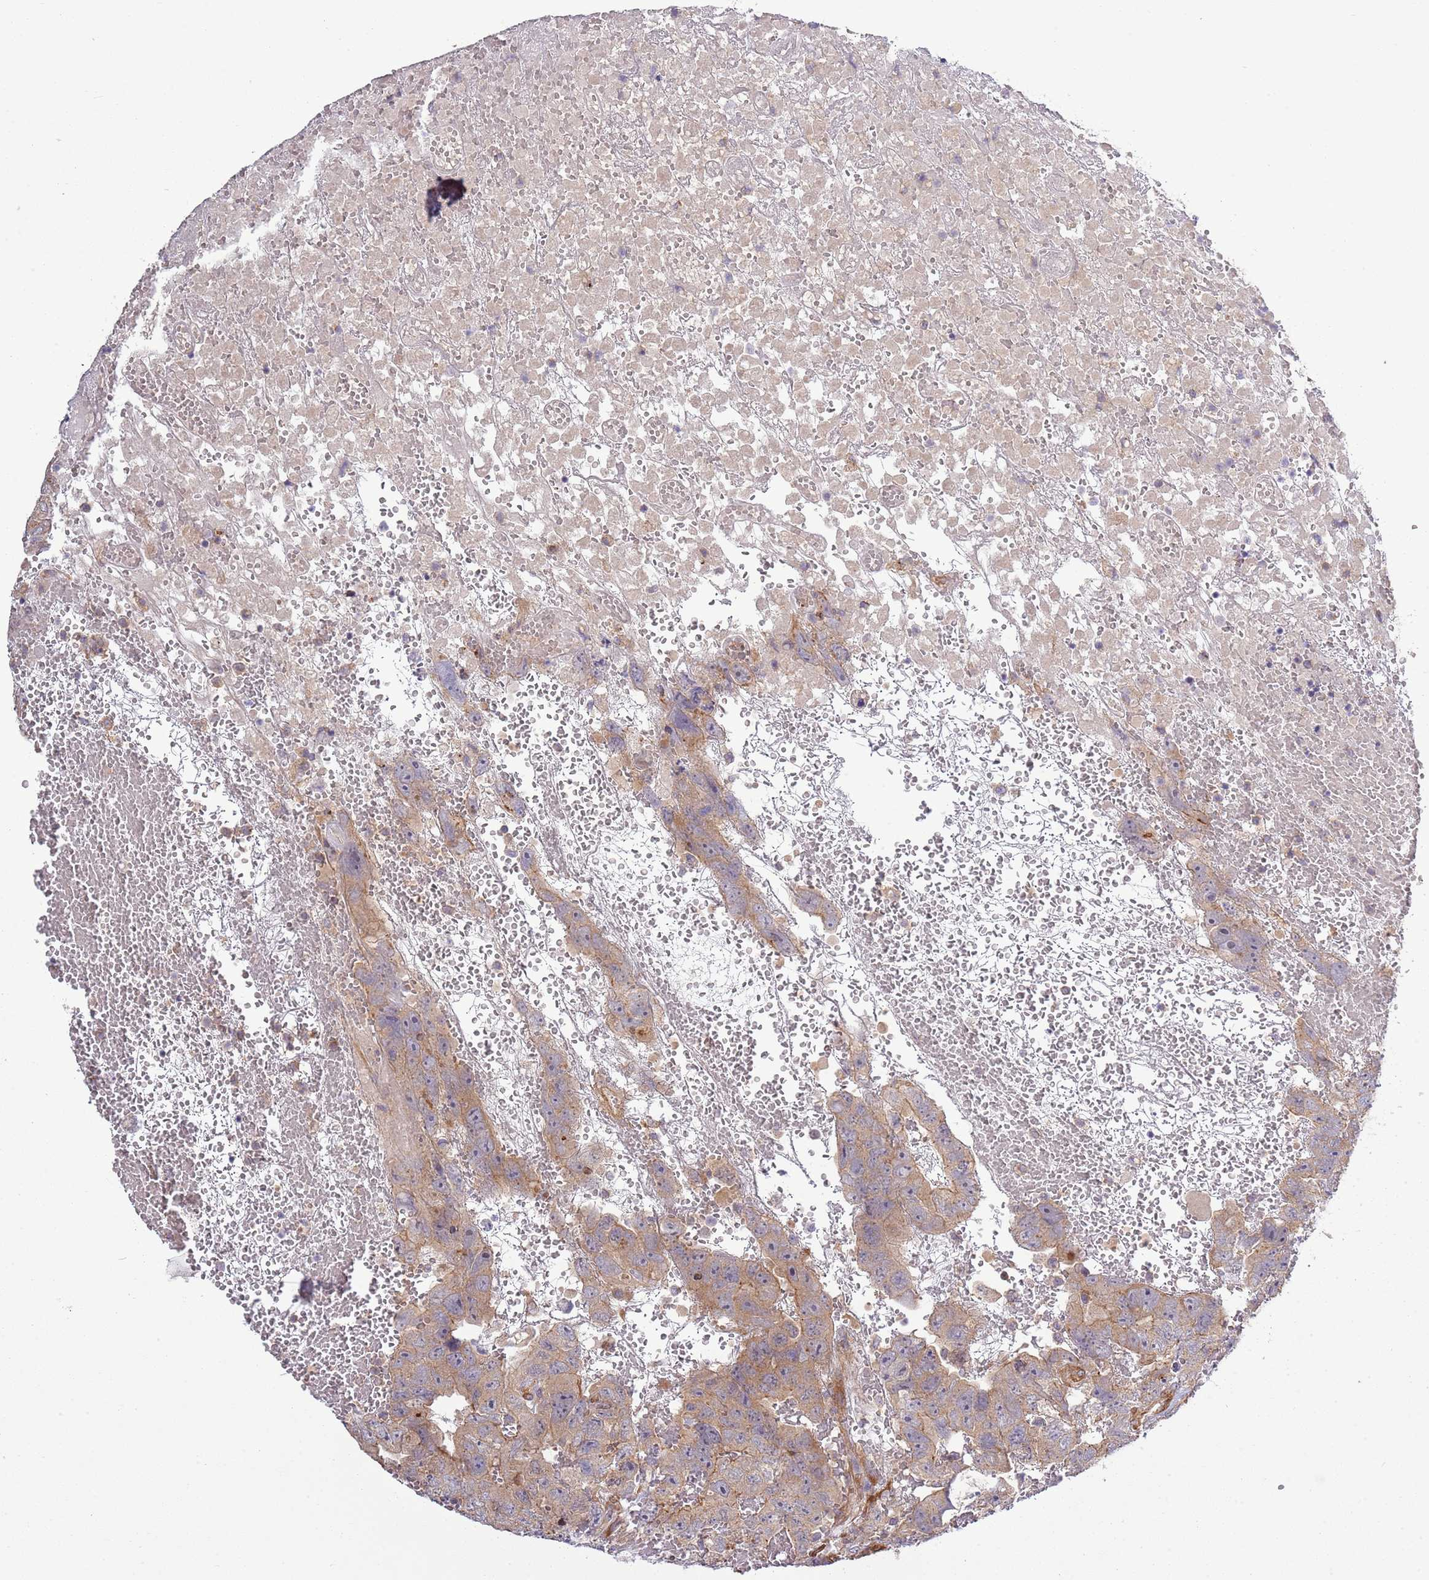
{"staining": {"intensity": "moderate", "quantity": ">75%", "location": "cytoplasmic/membranous"}, "tissue": "testis cancer", "cell_type": "Tumor cells", "image_type": "cancer", "snomed": [{"axis": "morphology", "description": "Carcinoma, Embryonal, NOS"}, {"axis": "topography", "description": "Testis"}], "caption": "Immunohistochemistry (IHC) of testis embryonal carcinoma displays medium levels of moderate cytoplasmic/membranous staining in approximately >75% of tumor cells.", "gene": "GNL1", "patient": {"sex": "male", "age": 45}}